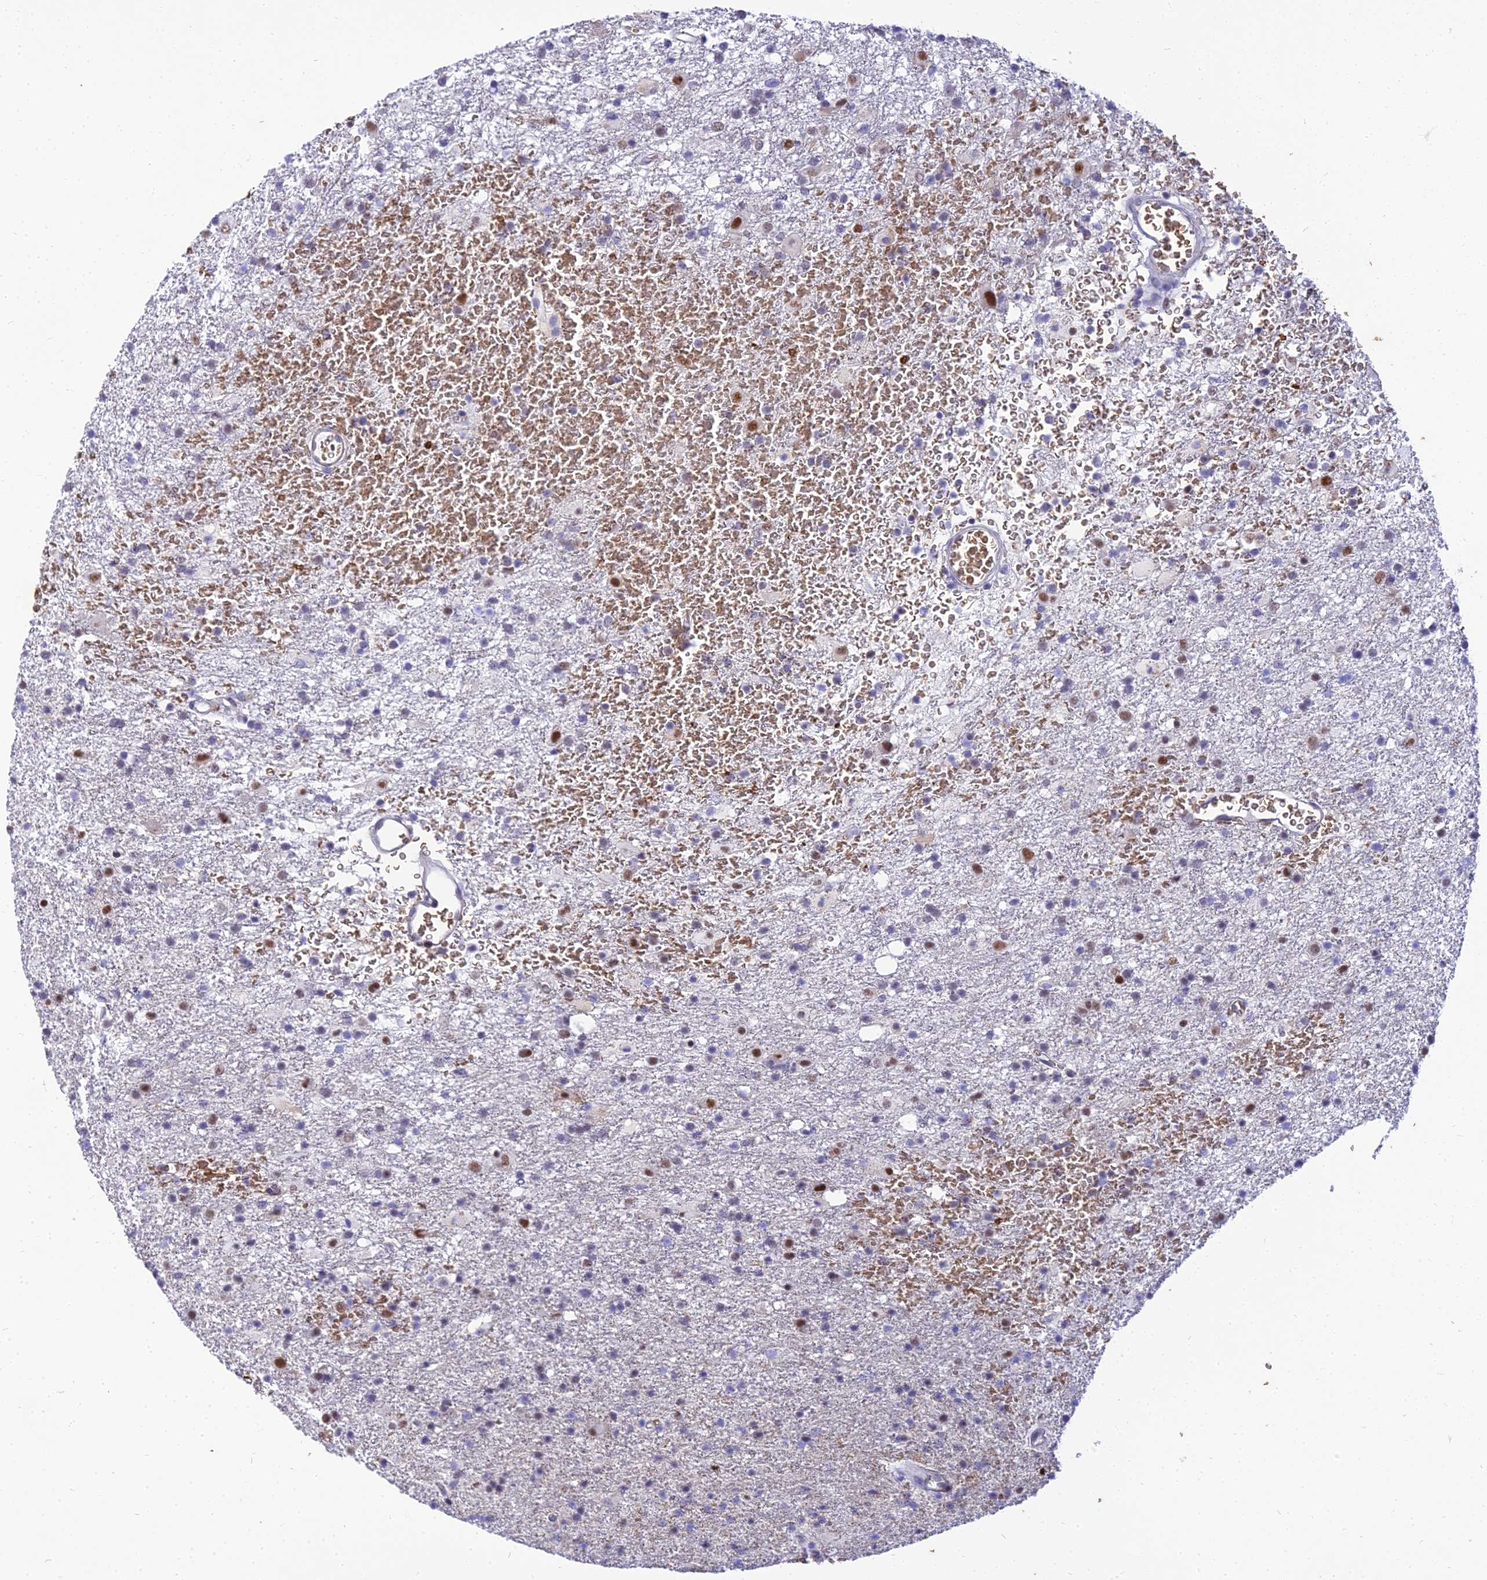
{"staining": {"intensity": "strong", "quantity": "<25%", "location": "nuclear"}, "tissue": "glioma", "cell_type": "Tumor cells", "image_type": "cancer", "snomed": [{"axis": "morphology", "description": "Glioma, malignant, Low grade"}, {"axis": "topography", "description": "Brain"}], "caption": "Glioma was stained to show a protein in brown. There is medium levels of strong nuclear expression in approximately <25% of tumor cells.", "gene": "BCL9", "patient": {"sex": "male", "age": 65}}